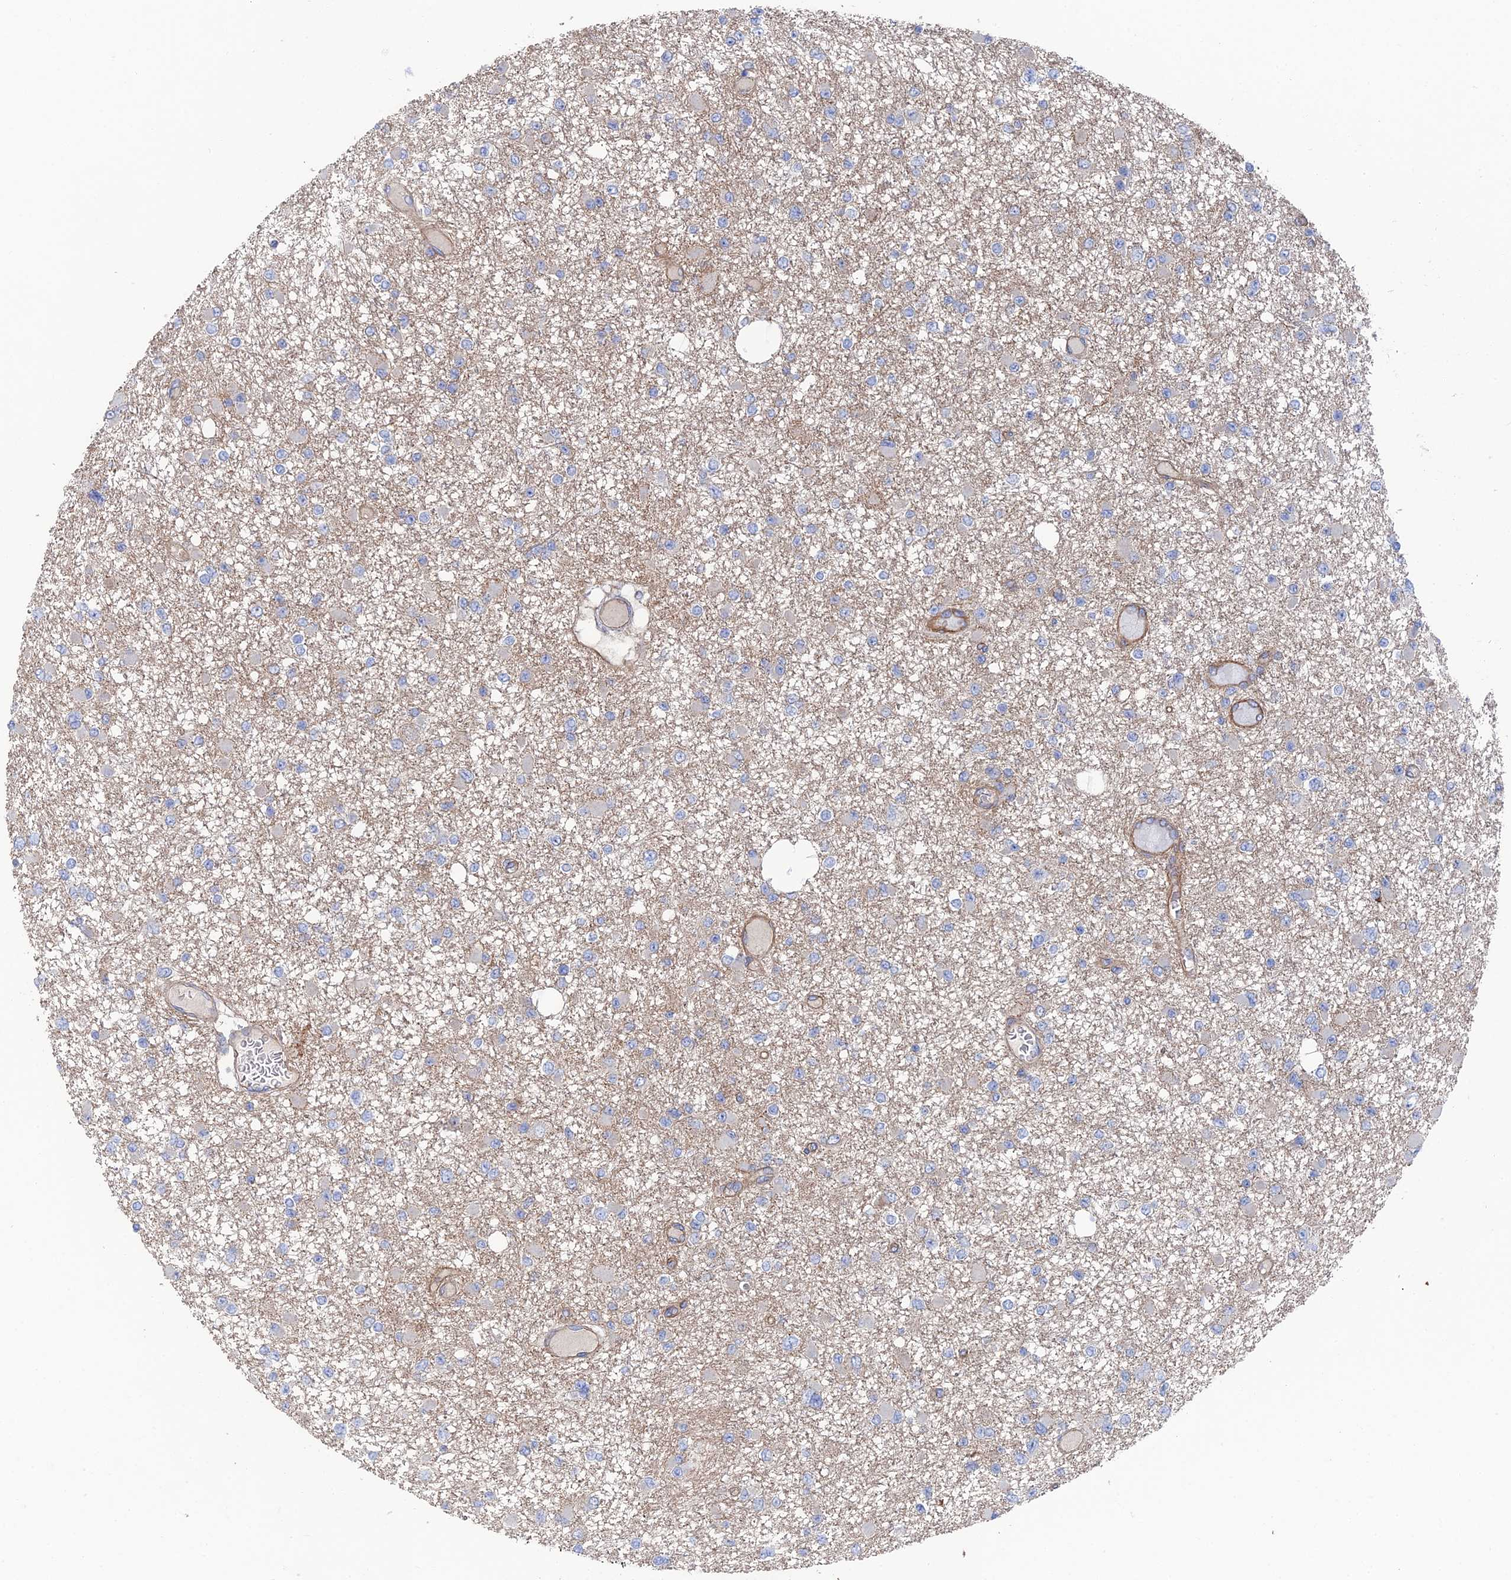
{"staining": {"intensity": "negative", "quantity": "none", "location": "none"}, "tissue": "glioma", "cell_type": "Tumor cells", "image_type": "cancer", "snomed": [{"axis": "morphology", "description": "Glioma, malignant, Low grade"}, {"axis": "topography", "description": "Brain"}], "caption": "IHC of human malignant glioma (low-grade) reveals no staining in tumor cells. Brightfield microscopy of immunohistochemistry (IHC) stained with DAB (brown) and hematoxylin (blue), captured at high magnification.", "gene": "SNX11", "patient": {"sex": "female", "age": 22}}